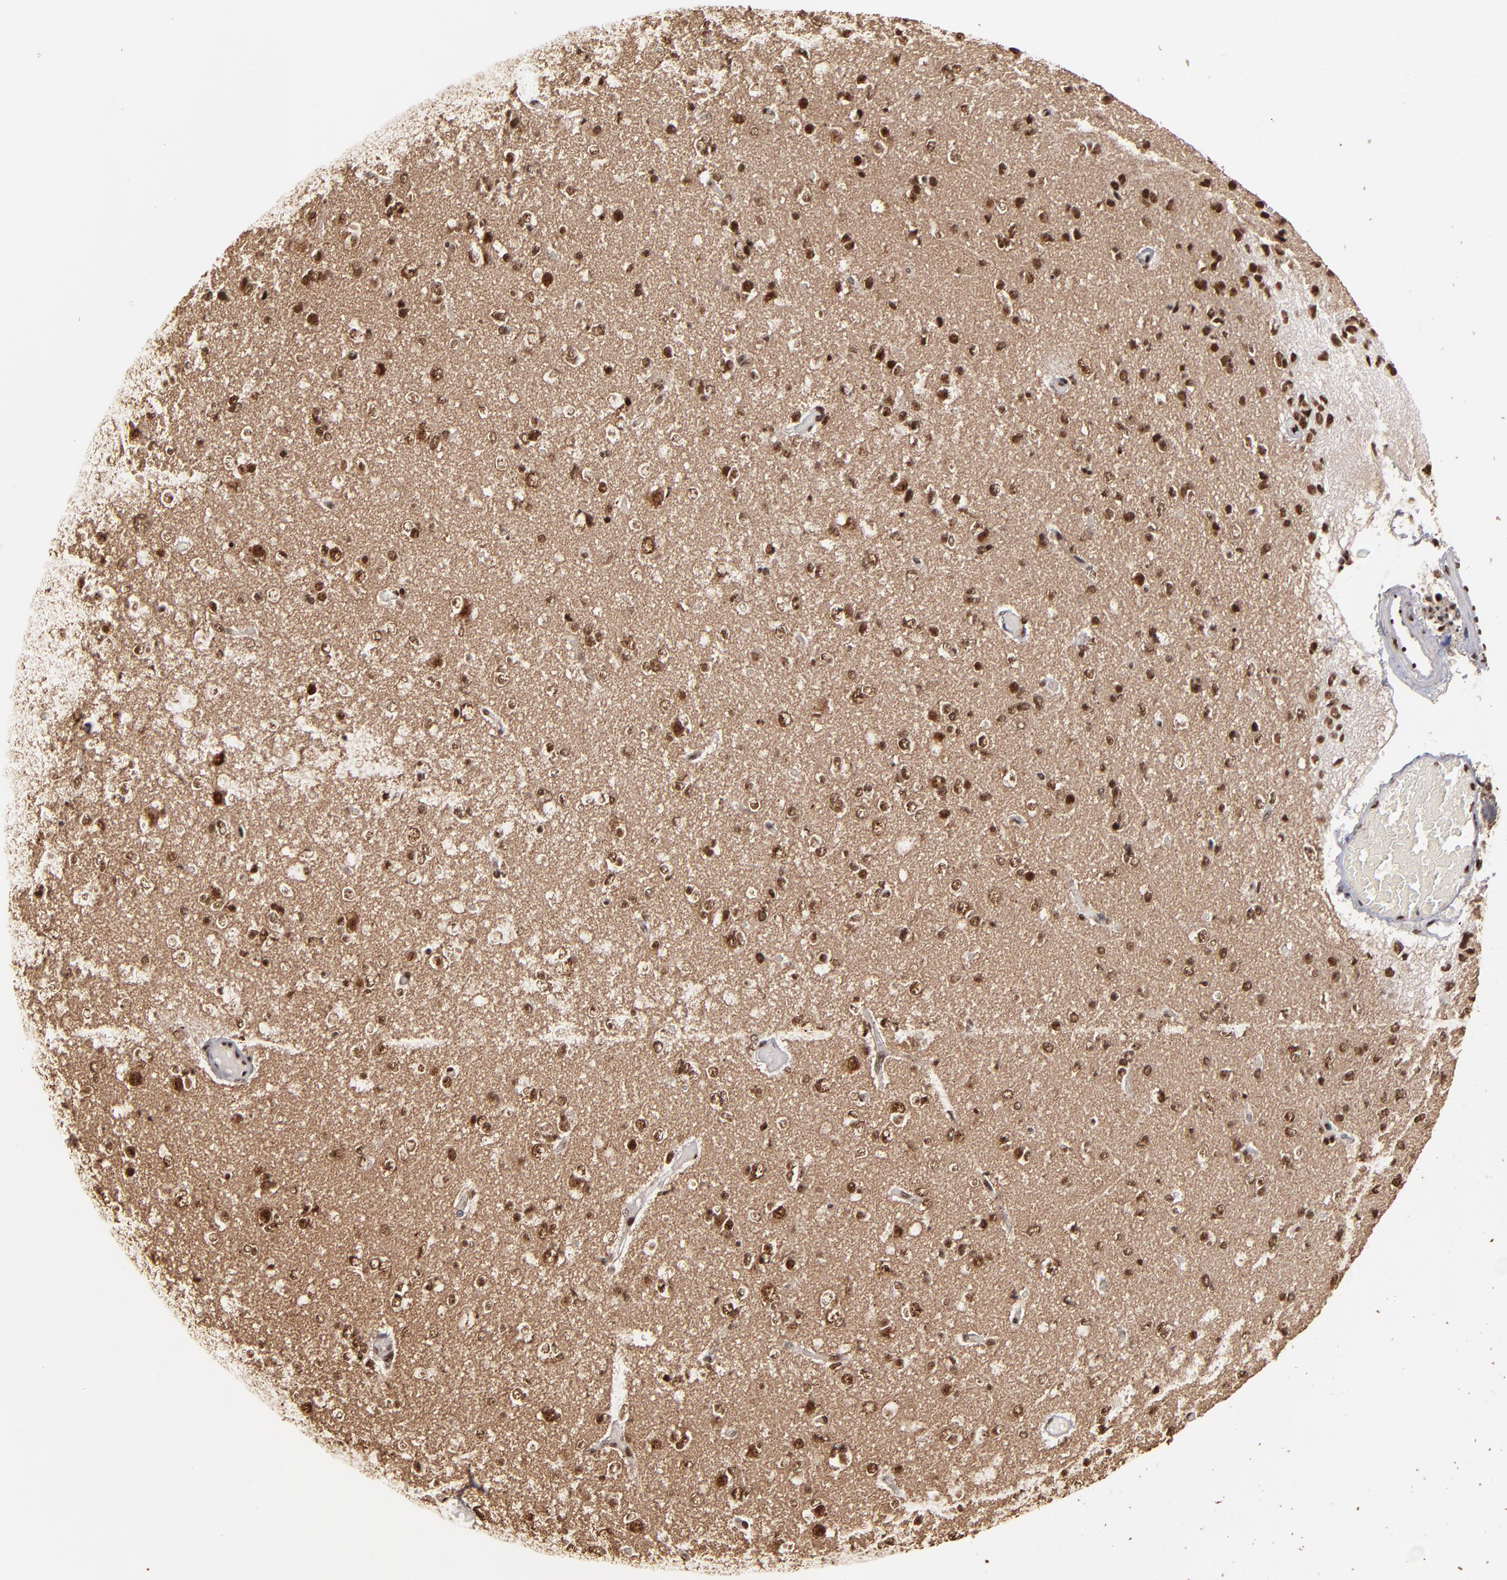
{"staining": {"intensity": "moderate", "quantity": ">75%", "location": "nuclear"}, "tissue": "glioma", "cell_type": "Tumor cells", "image_type": "cancer", "snomed": [{"axis": "morphology", "description": "Glioma, malignant, Low grade"}, {"axis": "topography", "description": "Brain"}], "caption": "A photomicrograph of human glioma stained for a protein shows moderate nuclear brown staining in tumor cells.", "gene": "SNW1", "patient": {"sex": "male", "age": 42}}